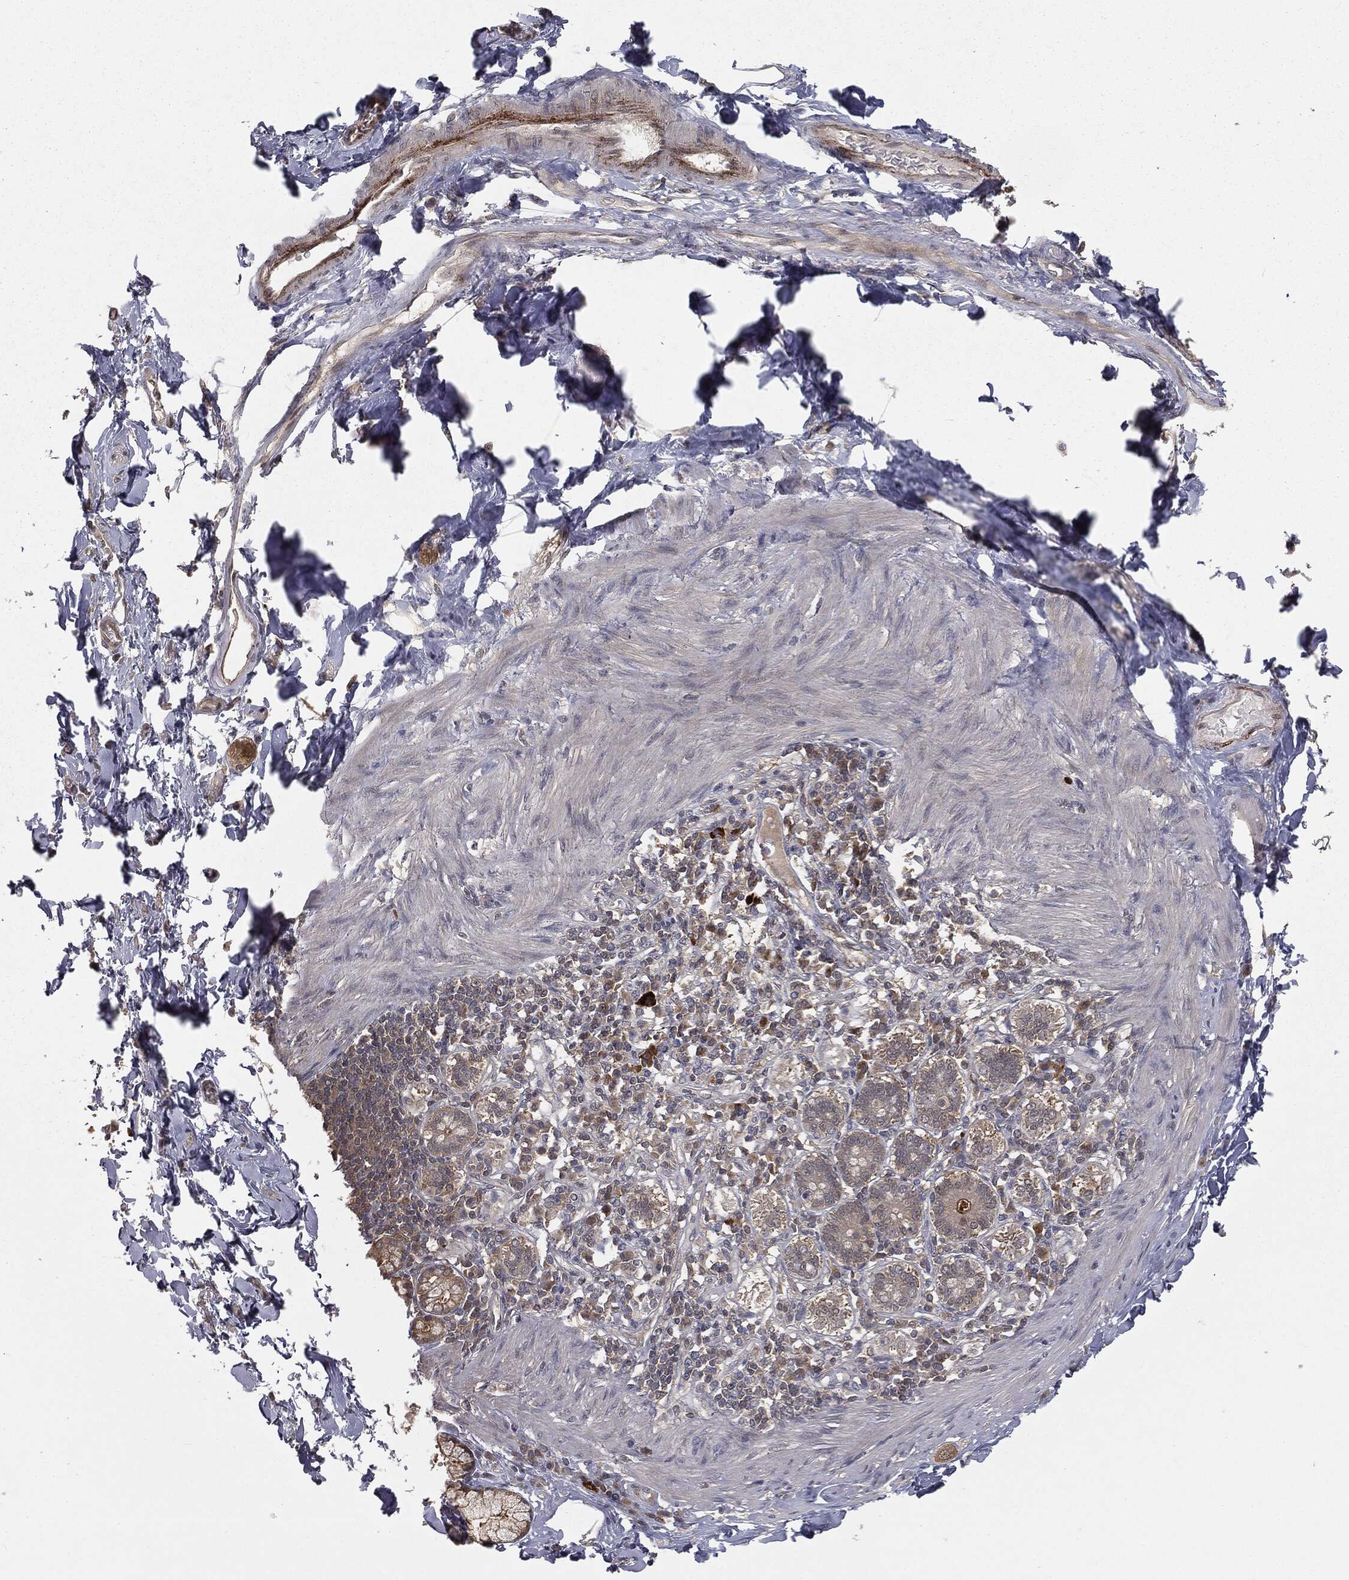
{"staining": {"intensity": "weak", "quantity": "25%-75%", "location": "cytoplasmic/membranous"}, "tissue": "soft tissue", "cell_type": "Fibroblasts", "image_type": "normal", "snomed": [{"axis": "morphology", "description": "Normal tissue, NOS"}, {"axis": "topography", "description": "Smooth muscle"}, {"axis": "topography", "description": "Duodenum"}, {"axis": "topography", "description": "Peripheral nerve tissue"}], "caption": "Protein expression analysis of unremarkable soft tissue reveals weak cytoplasmic/membranous positivity in approximately 25%-75% of fibroblasts. (IHC, brightfield microscopy, high magnification).", "gene": "FBXO7", "patient": {"sex": "female", "age": 61}}